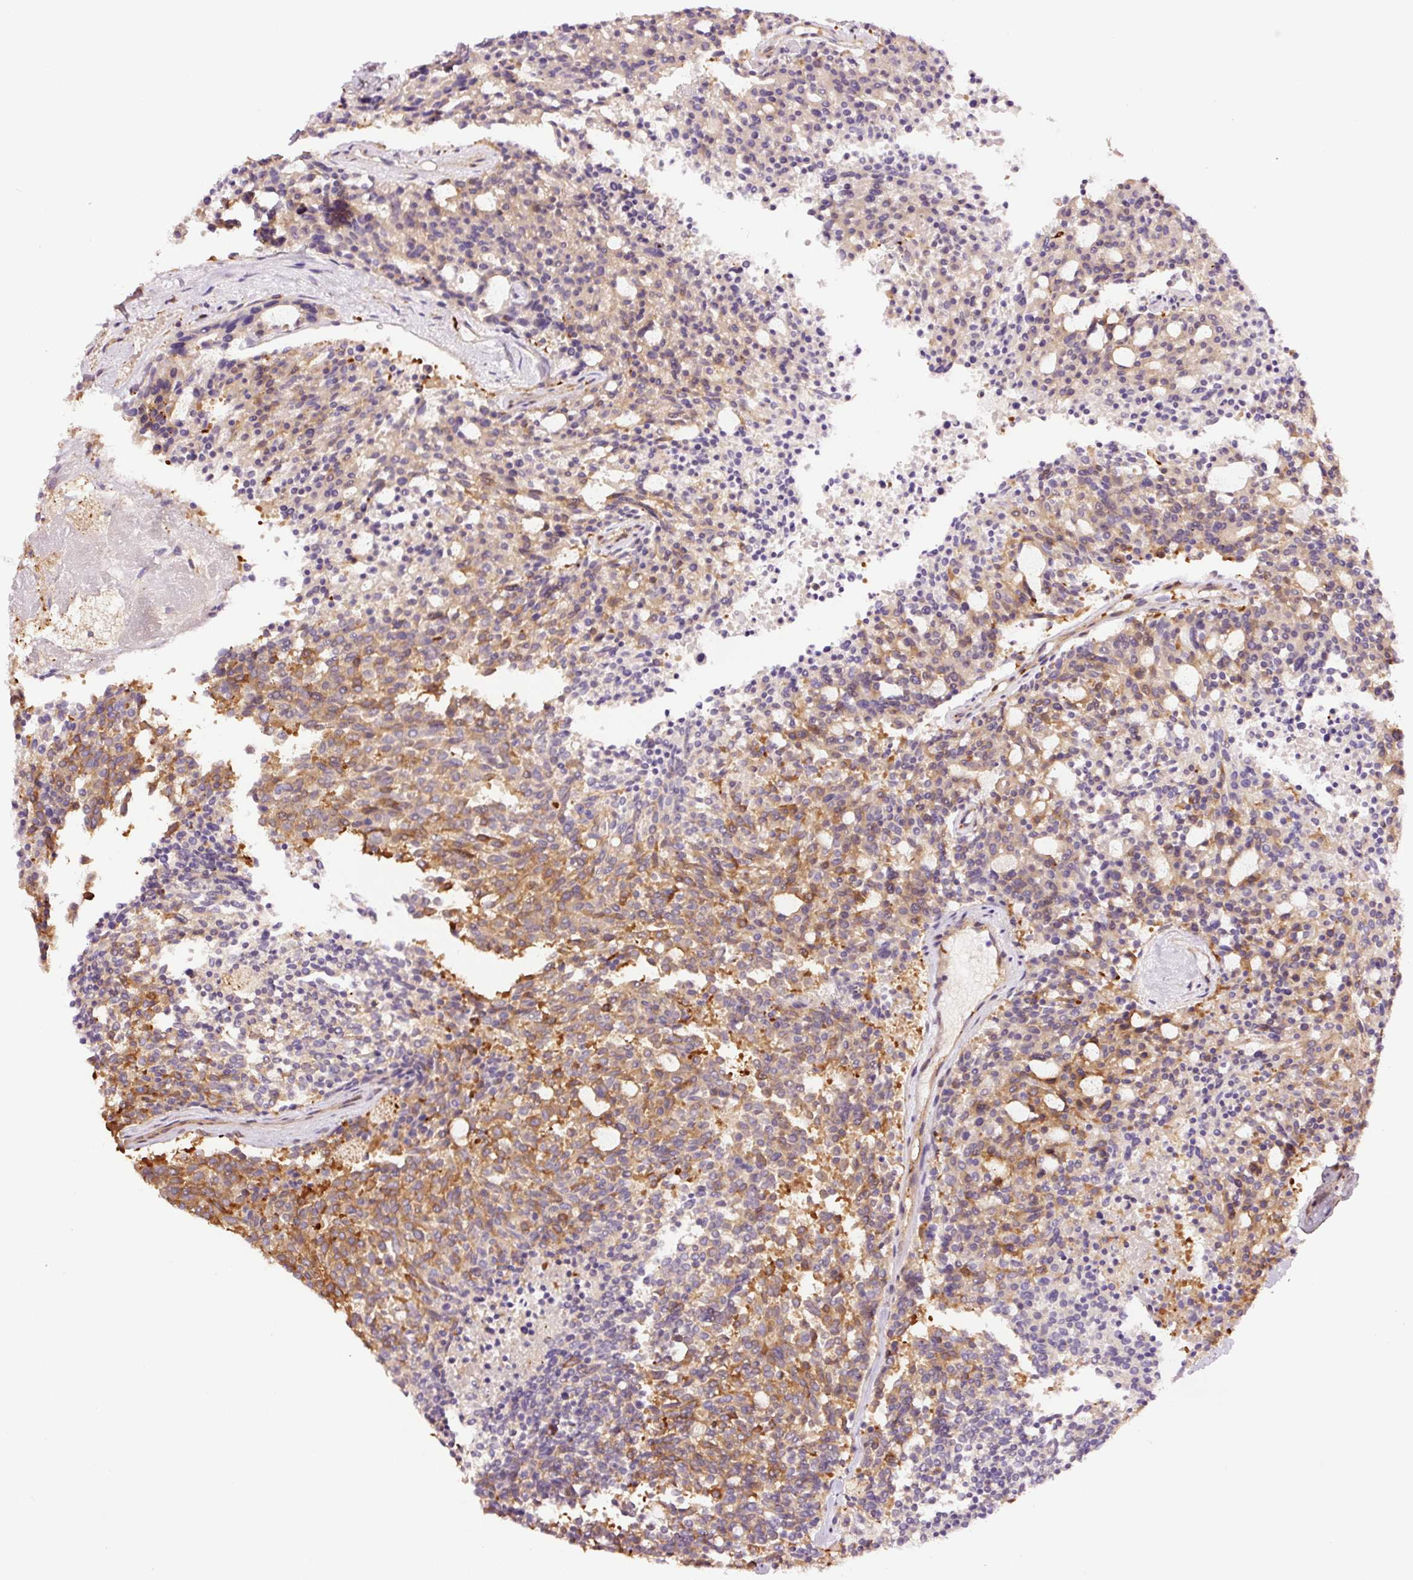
{"staining": {"intensity": "moderate", "quantity": ">75%", "location": "cytoplasmic/membranous"}, "tissue": "carcinoid", "cell_type": "Tumor cells", "image_type": "cancer", "snomed": [{"axis": "morphology", "description": "Carcinoid, malignant, NOS"}, {"axis": "topography", "description": "Pancreas"}], "caption": "Carcinoid was stained to show a protein in brown. There is medium levels of moderate cytoplasmic/membranous expression in approximately >75% of tumor cells.", "gene": "METAP1", "patient": {"sex": "female", "age": 54}}